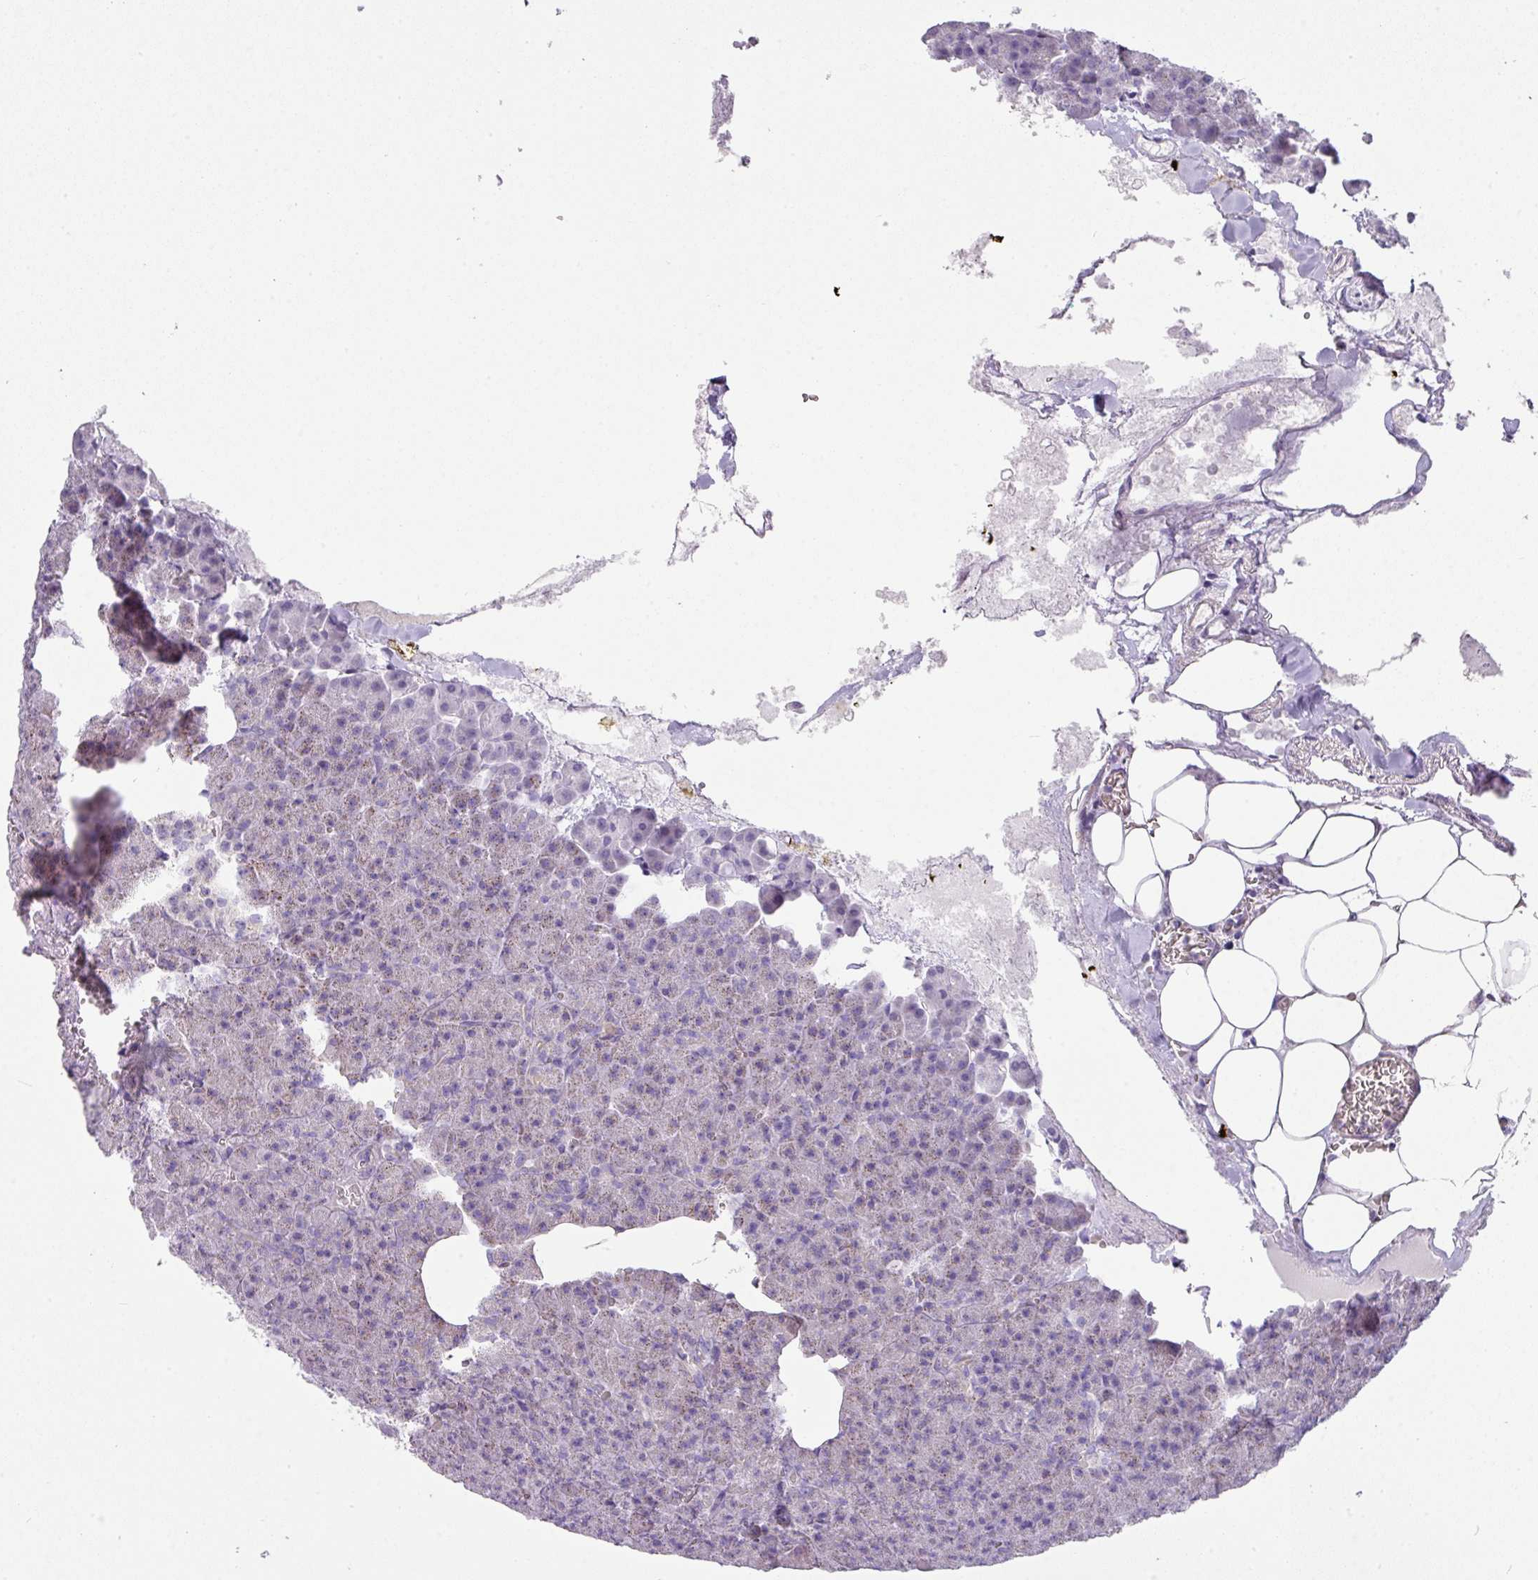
{"staining": {"intensity": "negative", "quantity": "none", "location": "none"}, "tissue": "pancreas", "cell_type": "Exocrine glandular cells", "image_type": "normal", "snomed": [{"axis": "morphology", "description": "Normal tissue, NOS"}, {"axis": "topography", "description": "Pancreas"}], "caption": "High power microscopy histopathology image of an immunohistochemistry histopathology image of benign pancreas, revealing no significant expression in exocrine glandular cells. (Stains: DAB immunohistochemistry (IHC) with hematoxylin counter stain, Microscopy: brightfield microscopy at high magnification).", "gene": "GLI4", "patient": {"sex": "female", "age": 74}}